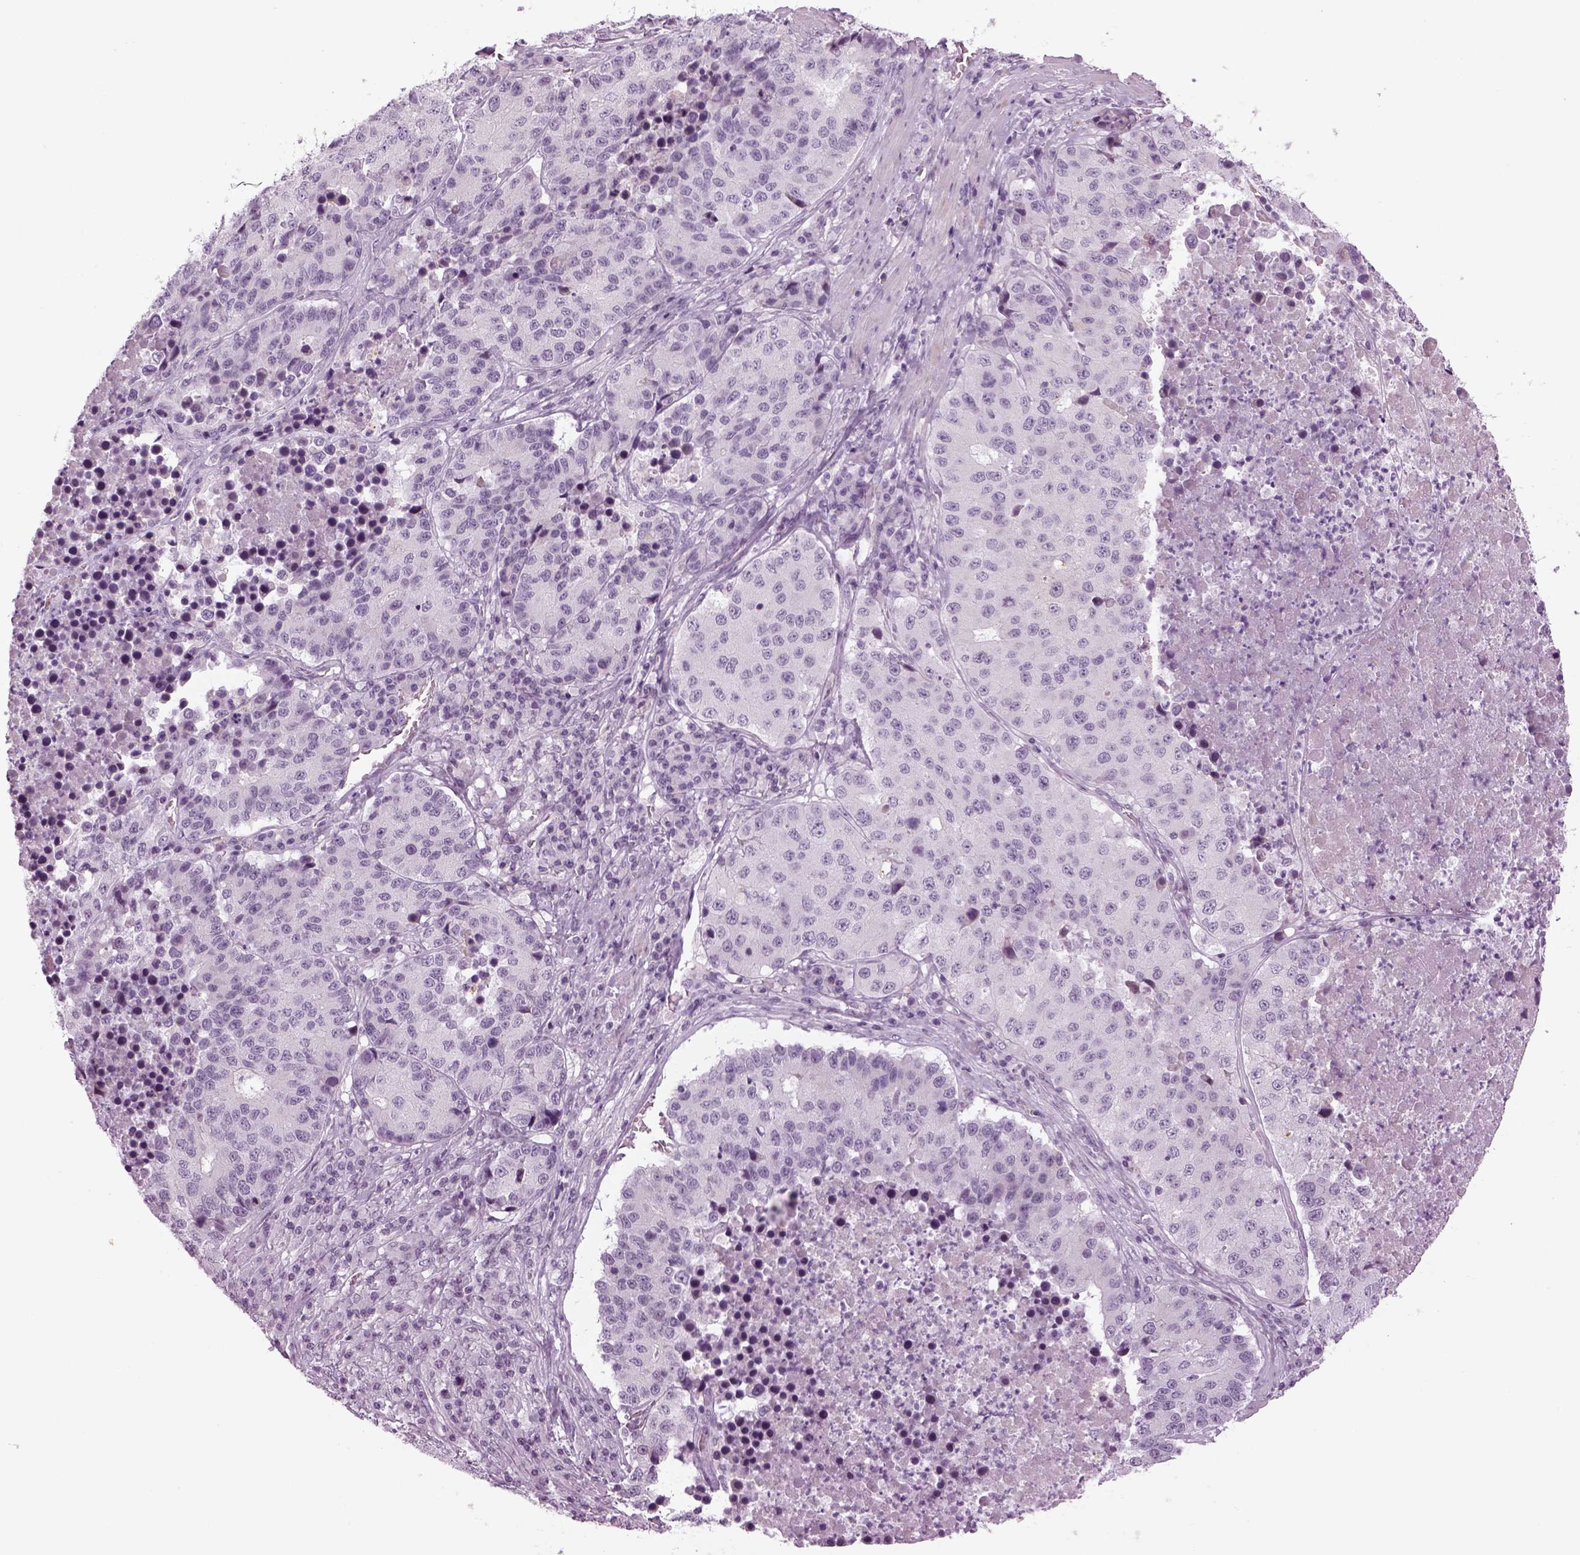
{"staining": {"intensity": "negative", "quantity": "none", "location": "none"}, "tissue": "stomach cancer", "cell_type": "Tumor cells", "image_type": "cancer", "snomed": [{"axis": "morphology", "description": "Adenocarcinoma, NOS"}, {"axis": "topography", "description": "Stomach"}], "caption": "IHC image of human stomach cancer (adenocarcinoma) stained for a protein (brown), which demonstrates no expression in tumor cells. (DAB (3,3'-diaminobenzidine) IHC visualized using brightfield microscopy, high magnification).", "gene": "LRRIQ3", "patient": {"sex": "male", "age": 71}}